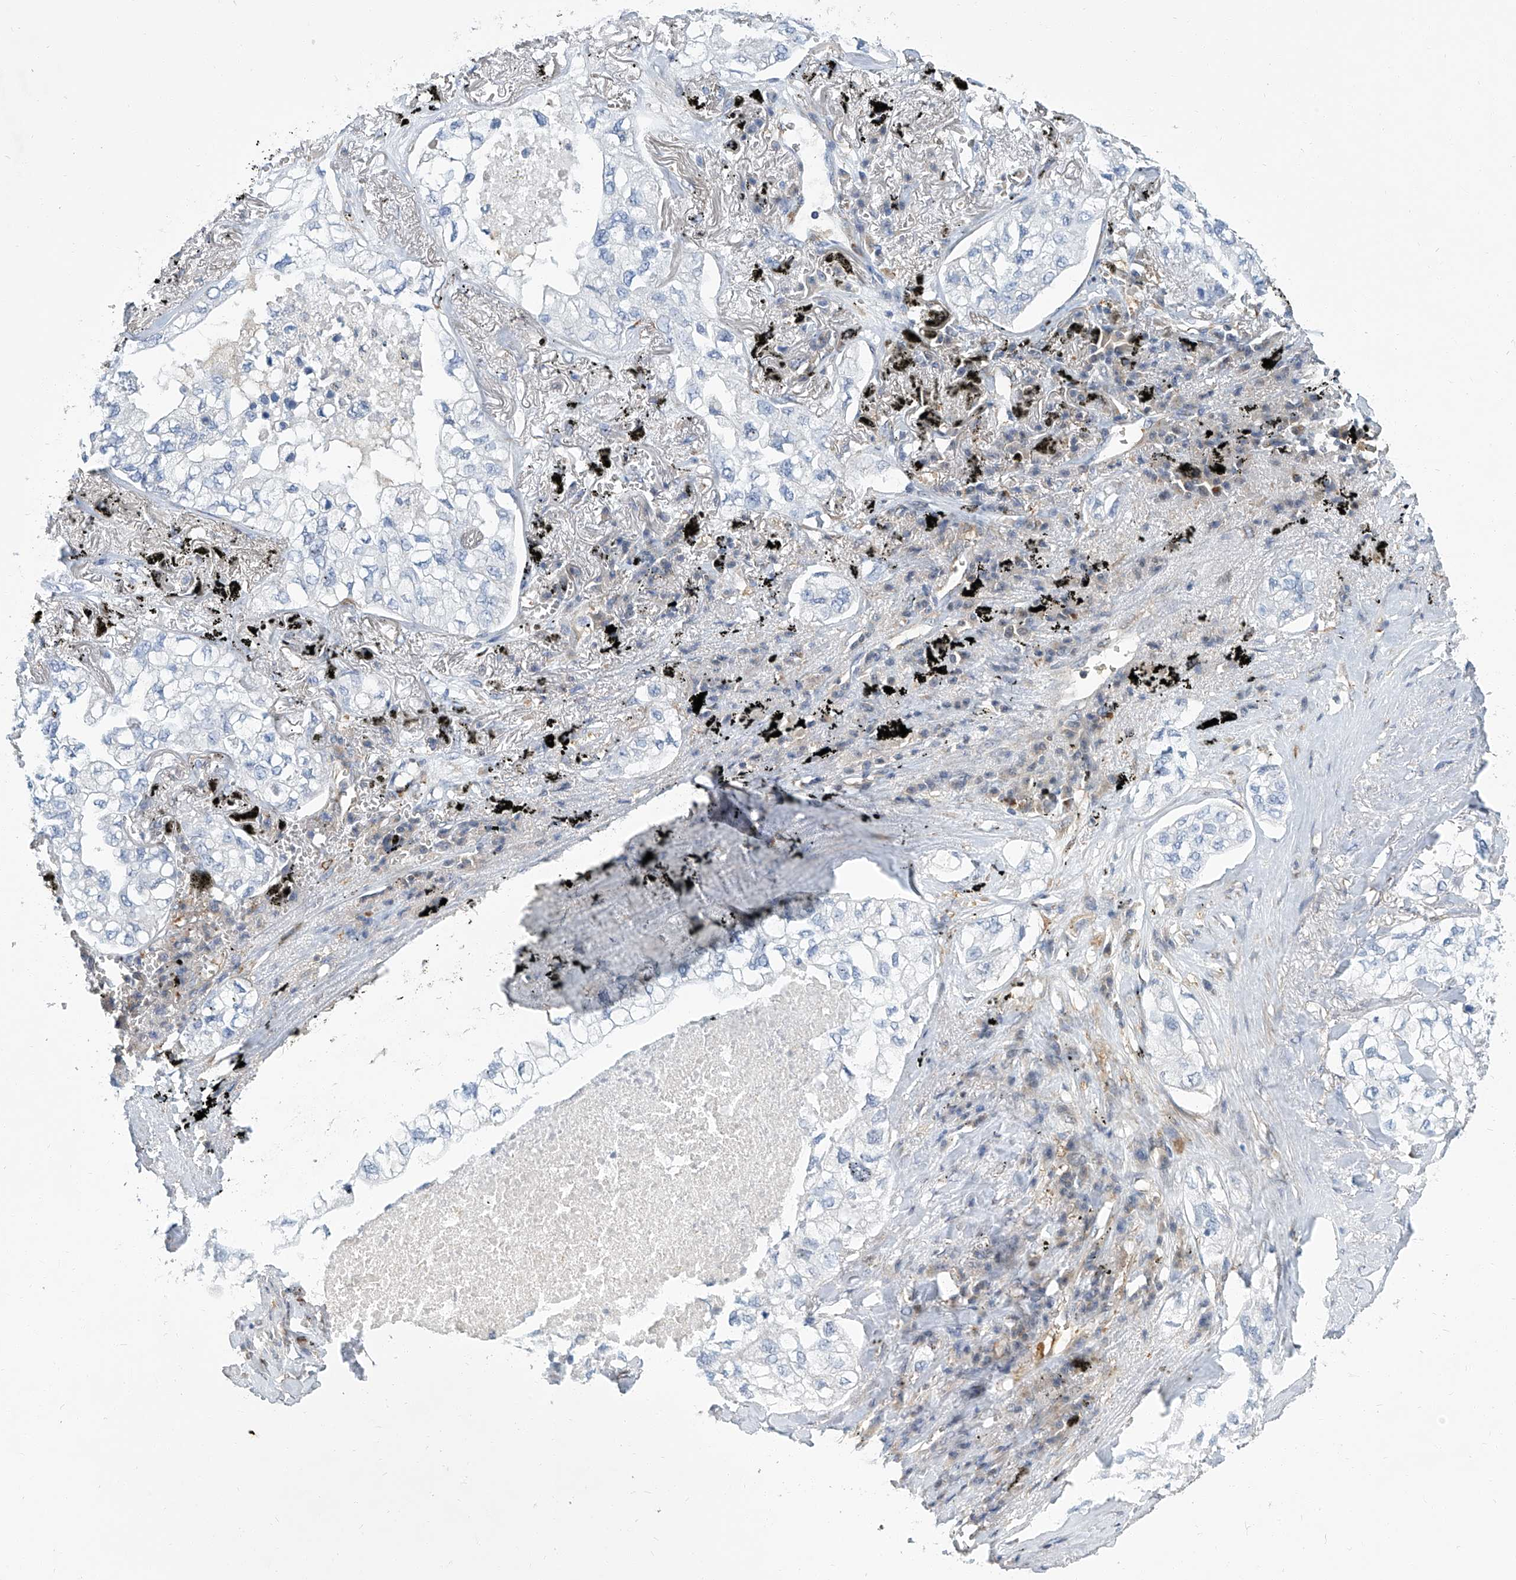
{"staining": {"intensity": "negative", "quantity": "none", "location": "none"}, "tissue": "lung cancer", "cell_type": "Tumor cells", "image_type": "cancer", "snomed": [{"axis": "morphology", "description": "Adenocarcinoma, NOS"}, {"axis": "topography", "description": "Lung"}], "caption": "Lung cancer stained for a protein using immunohistochemistry shows no expression tumor cells.", "gene": "PSMB10", "patient": {"sex": "male", "age": 65}}